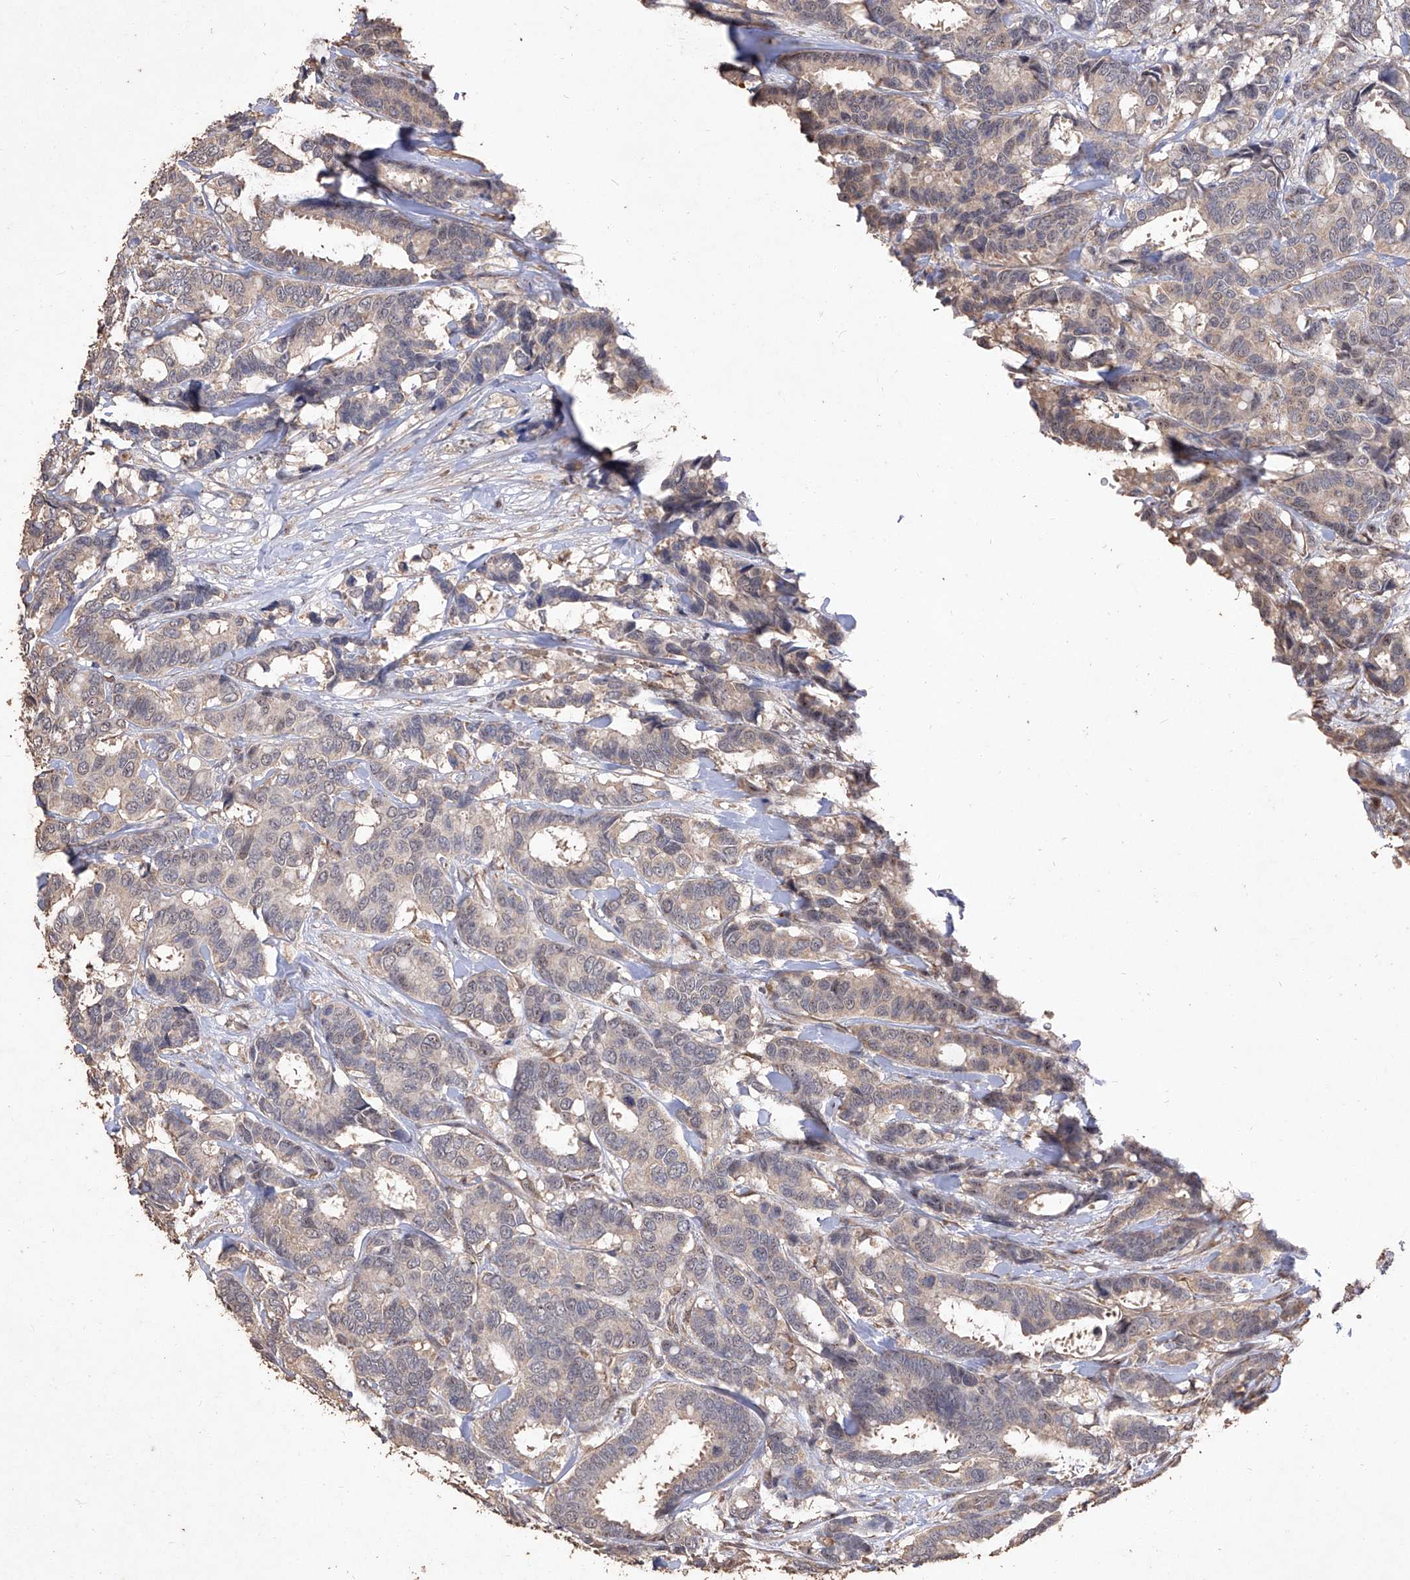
{"staining": {"intensity": "weak", "quantity": ">75%", "location": "cytoplasmic/membranous"}, "tissue": "breast cancer", "cell_type": "Tumor cells", "image_type": "cancer", "snomed": [{"axis": "morphology", "description": "Duct carcinoma"}, {"axis": "topography", "description": "Breast"}], "caption": "Weak cytoplasmic/membranous positivity for a protein is identified in approximately >75% of tumor cells of breast invasive ductal carcinoma using immunohistochemistry (IHC).", "gene": "EML1", "patient": {"sex": "female", "age": 87}}